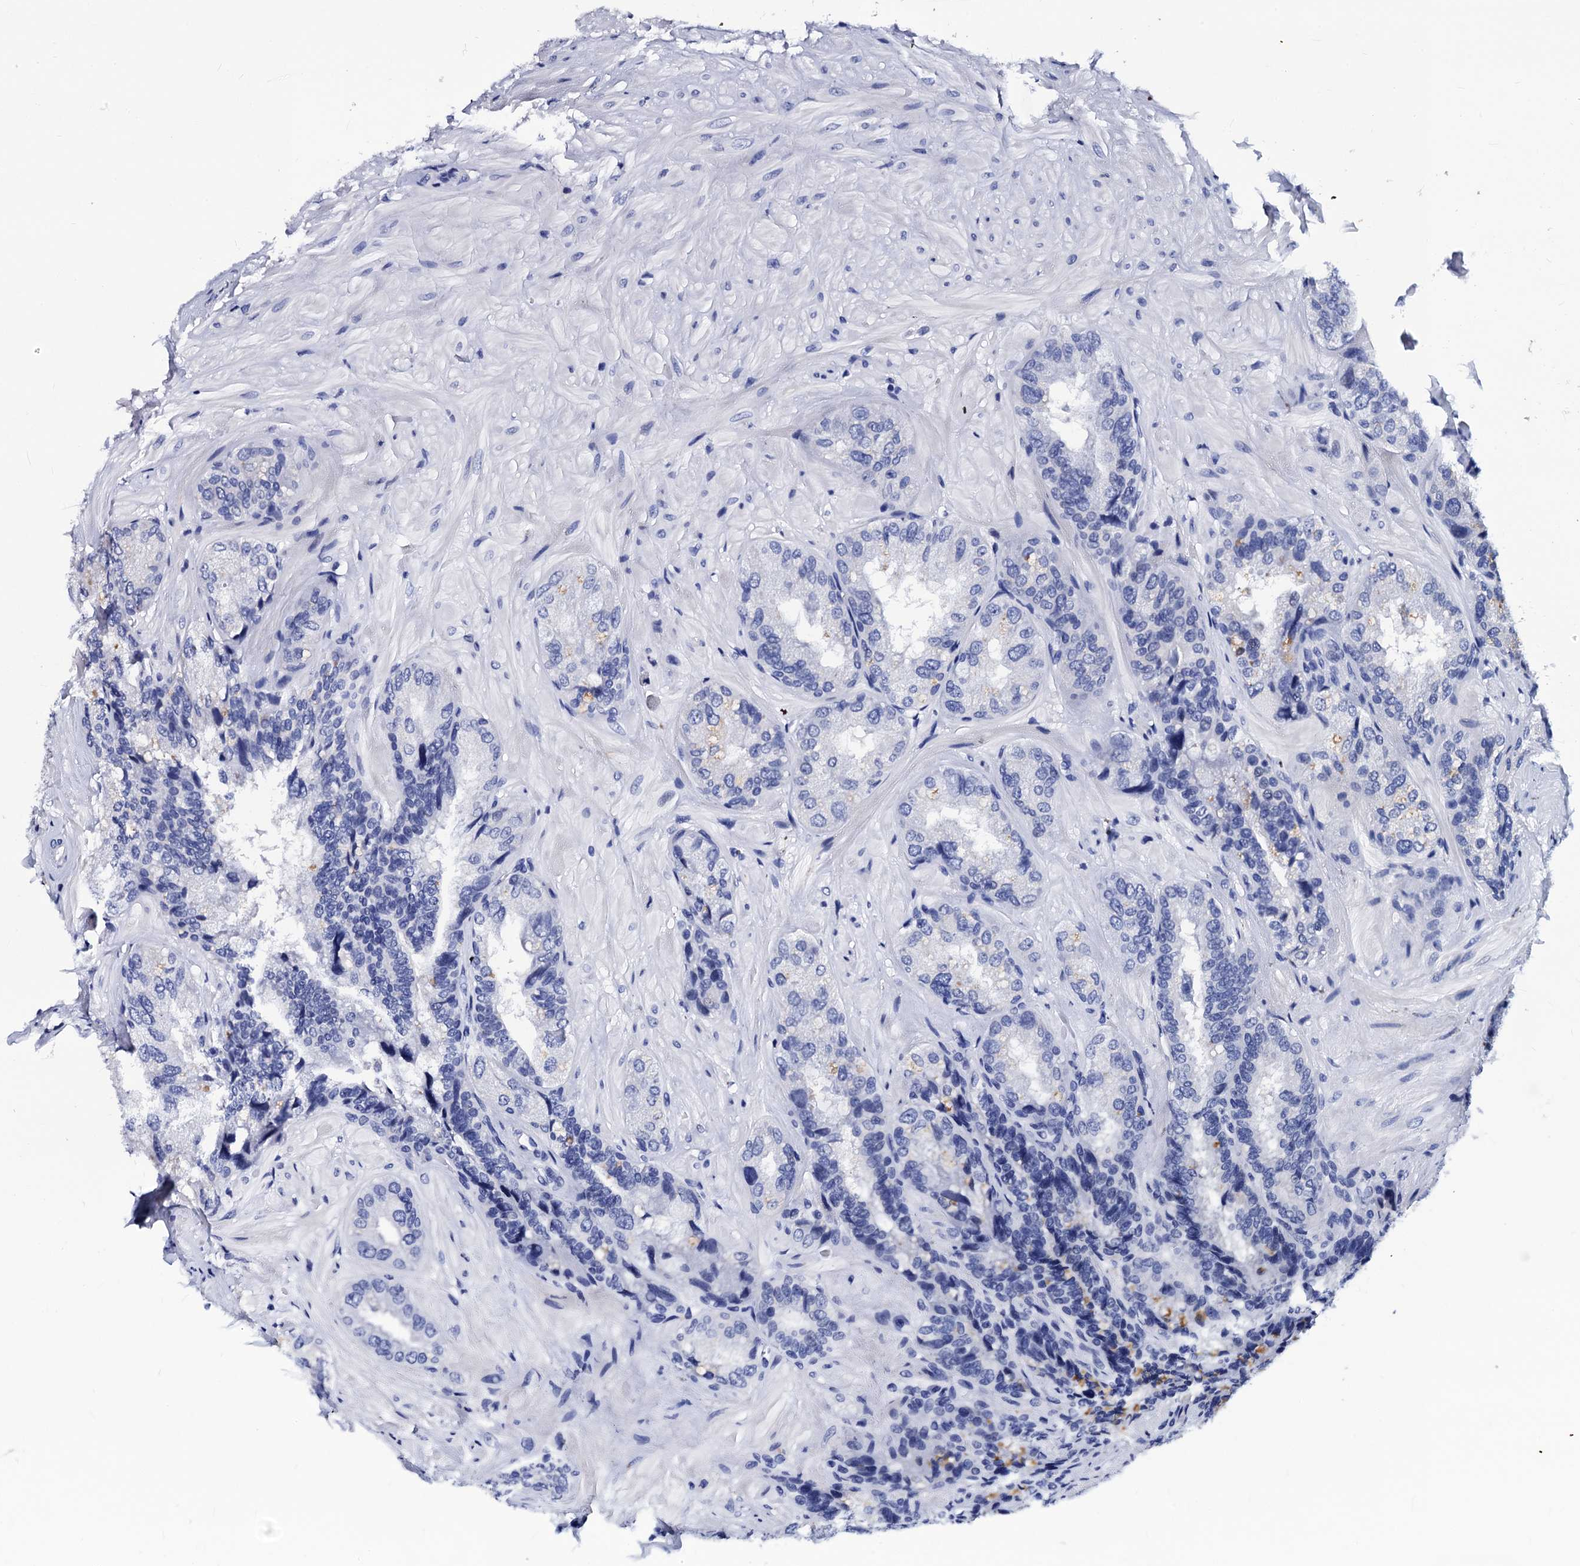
{"staining": {"intensity": "negative", "quantity": "none", "location": "none"}, "tissue": "seminal vesicle", "cell_type": "Glandular cells", "image_type": "normal", "snomed": [{"axis": "morphology", "description": "Normal tissue, NOS"}, {"axis": "topography", "description": "Prostate and seminal vesicle, NOS"}, {"axis": "topography", "description": "Prostate"}, {"axis": "topography", "description": "Seminal veicle"}], "caption": "Immunohistochemical staining of benign seminal vesicle shows no significant expression in glandular cells. (Immunohistochemistry (ihc), brightfield microscopy, high magnification).", "gene": "LRRC30", "patient": {"sex": "male", "age": 67}}